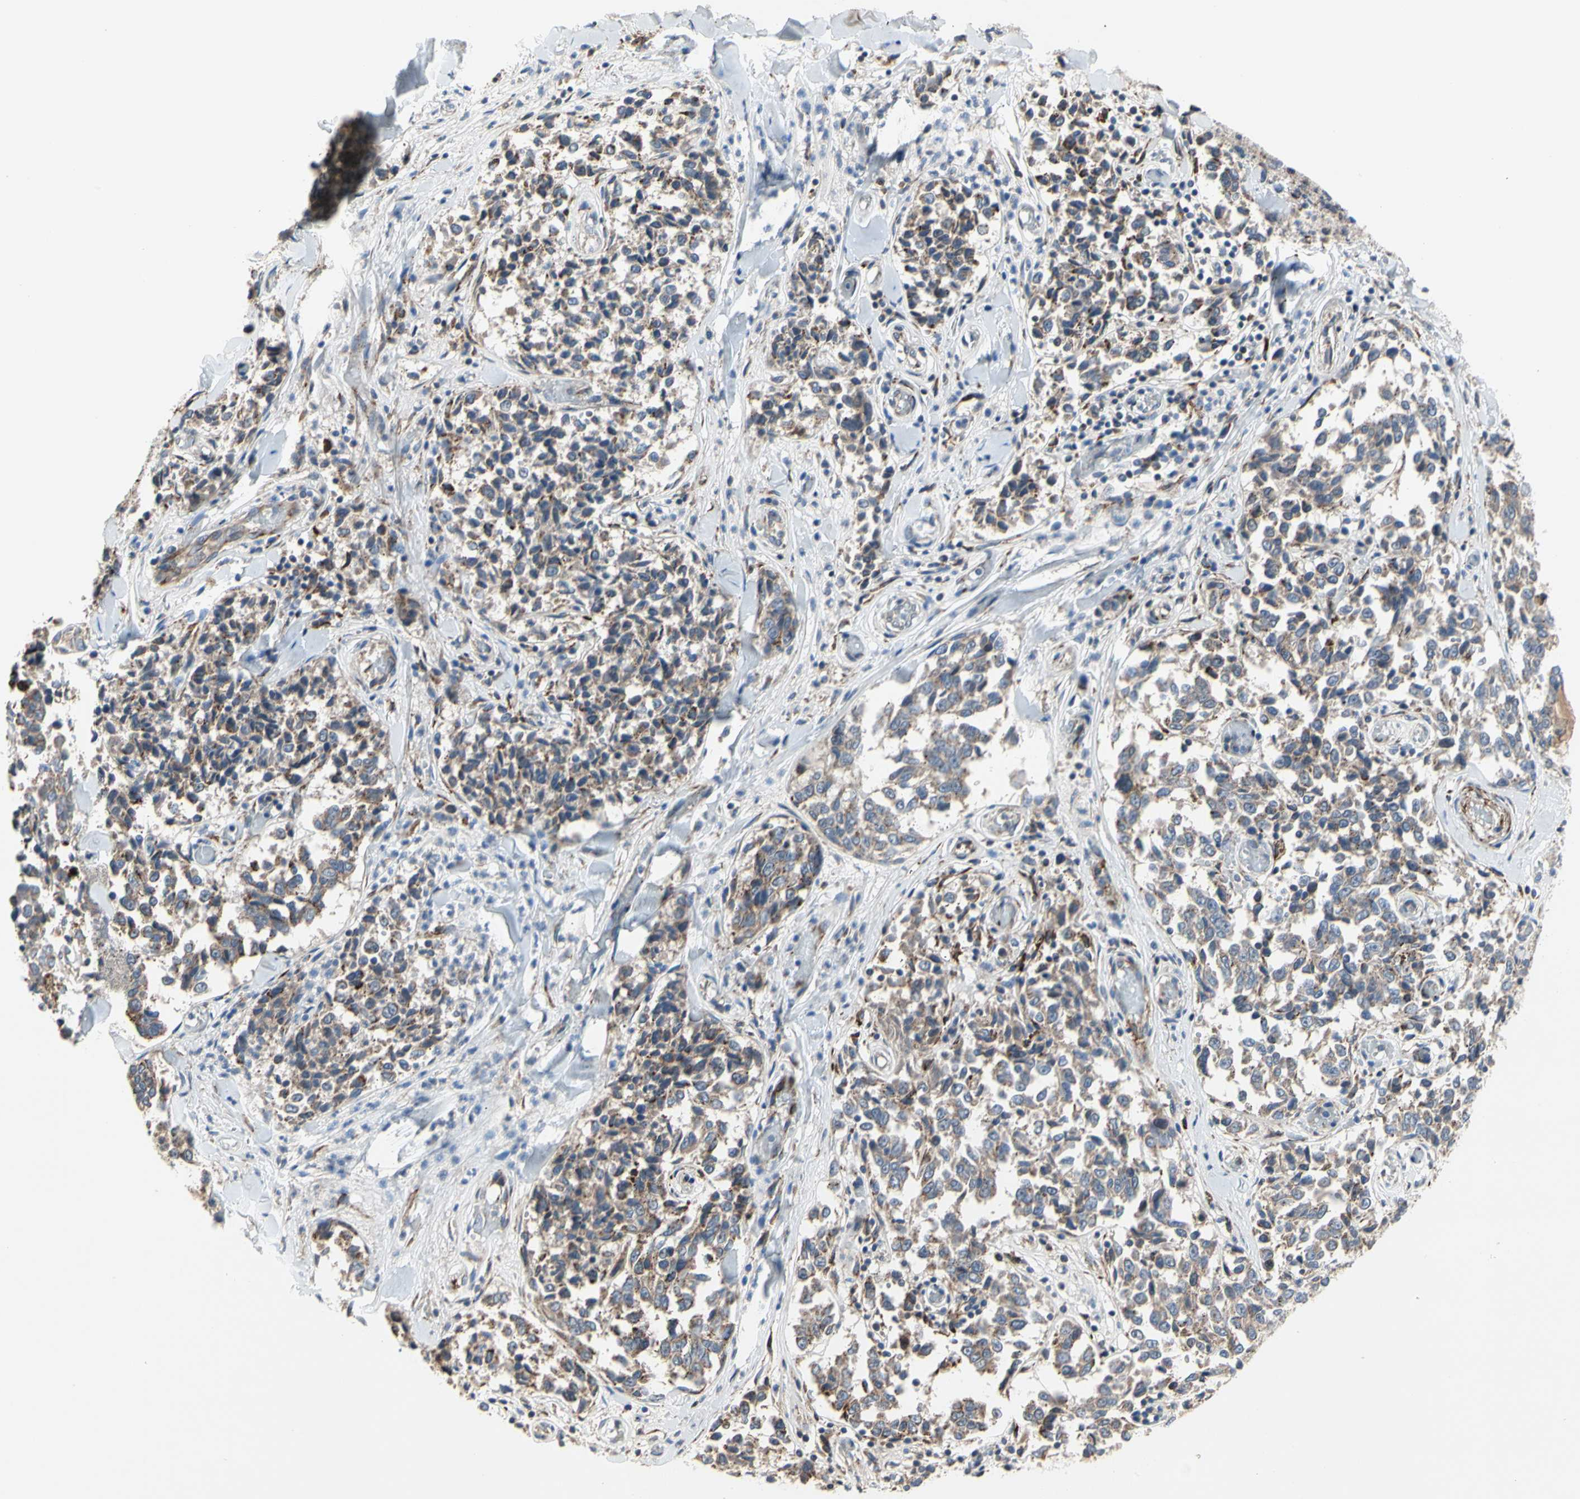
{"staining": {"intensity": "weak", "quantity": ">75%", "location": "cytoplasmic/membranous"}, "tissue": "melanoma", "cell_type": "Tumor cells", "image_type": "cancer", "snomed": [{"axis": "morphology", "description": "Malignant melanoma, NOS"}, {"axis": "topography", "description": "Skin"}], "caption": "A low amount of weak cytoplasmic/membranous staining is present in about >75% of tumor cells in malignant melanoma tissue. (Brightfield microscopy of DAB IHC at high magnification).", "gene": "MMEL1", "patient": {"sex": "female", "age": 64}}